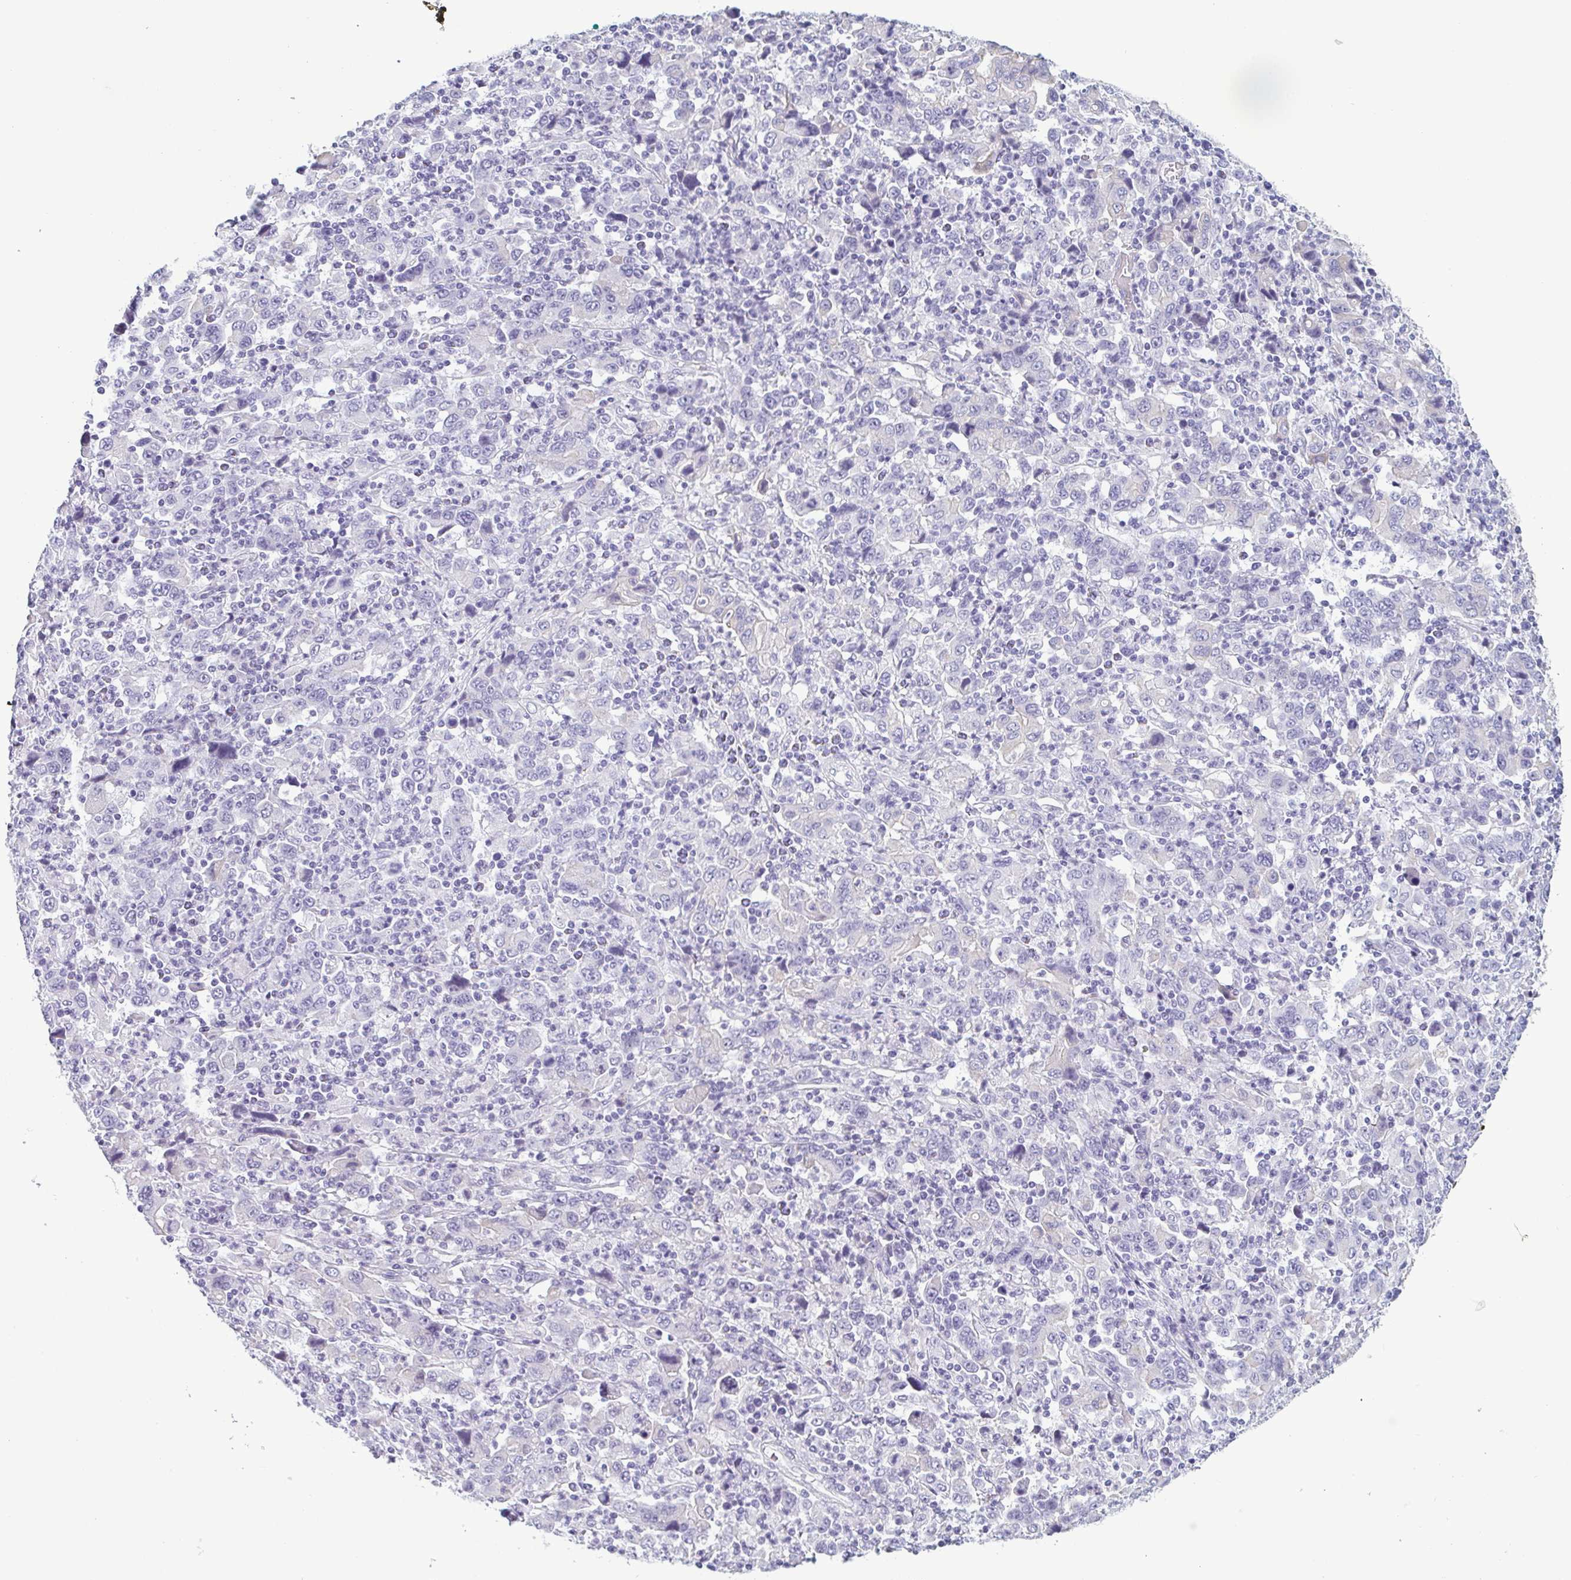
{"staining": {"intensity": "negative", "quantity": "none", "location": "none"}, "tissue": "stomach cancer", "cell_type": "Tumor cells", "image_type": "cancer", "snomed": [{"axis": "morphology", "description": "Adenocarcinoma, NOS"}, {"axis": "topography", "description": "Stomach, upper"}], "caption": "Tumor cells are negative for protein expression in human adenocarcinoma (stomach).", "gene": "KRT10", "patient": {"sex": "male", "age": 69}}